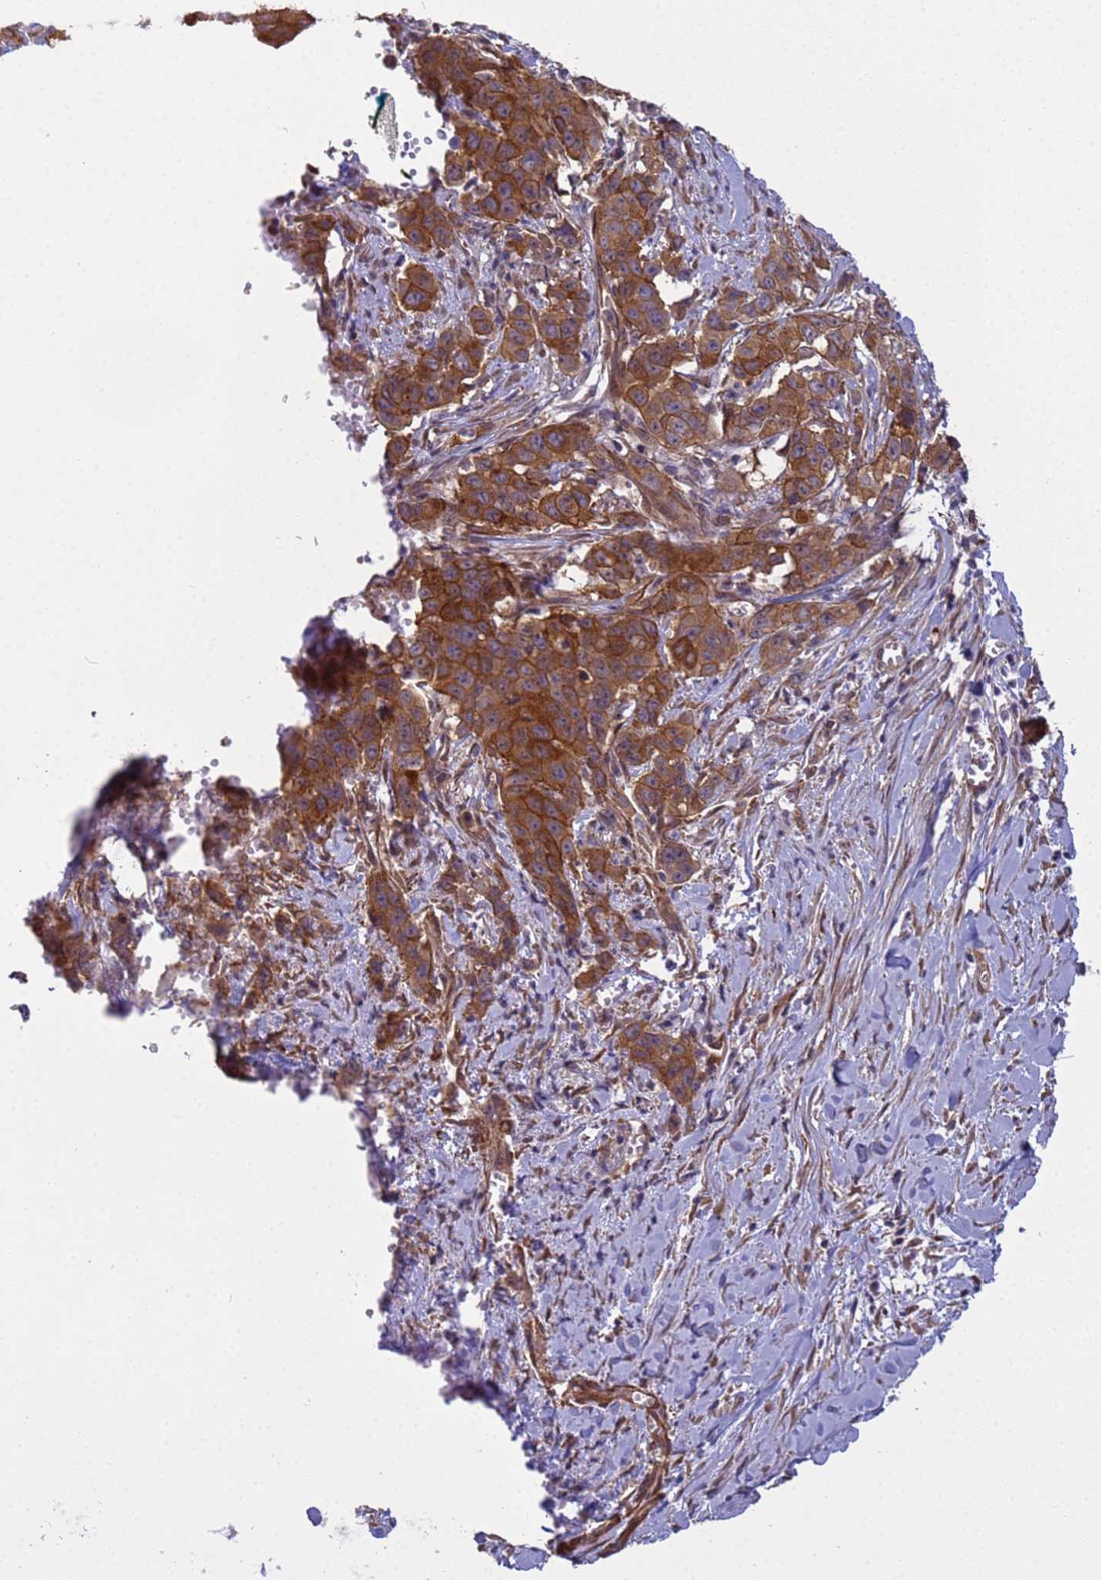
{"staining": {"intensity": "moderate", "quantity": ">75%", "location": "cytoplasmic/membranous"}, "tissue": "stomach cancer", "cell_type": "Tumor cells", "image_type": "cancer", "snomed": [{"axis": "morphology", "description": "Adenocarcinoma, NOS"}, {"axis": "topography", "description": "Stomach, upper"}], "caption": "The photomicrograph exhibits staining of stomach adenocarcinoma, revealing moderate cytoplasmic/membranous protein positivity (brown color) within tumor cells.", "gene": "ITGB4", "patient": {"sex": "male", "age": 62}}